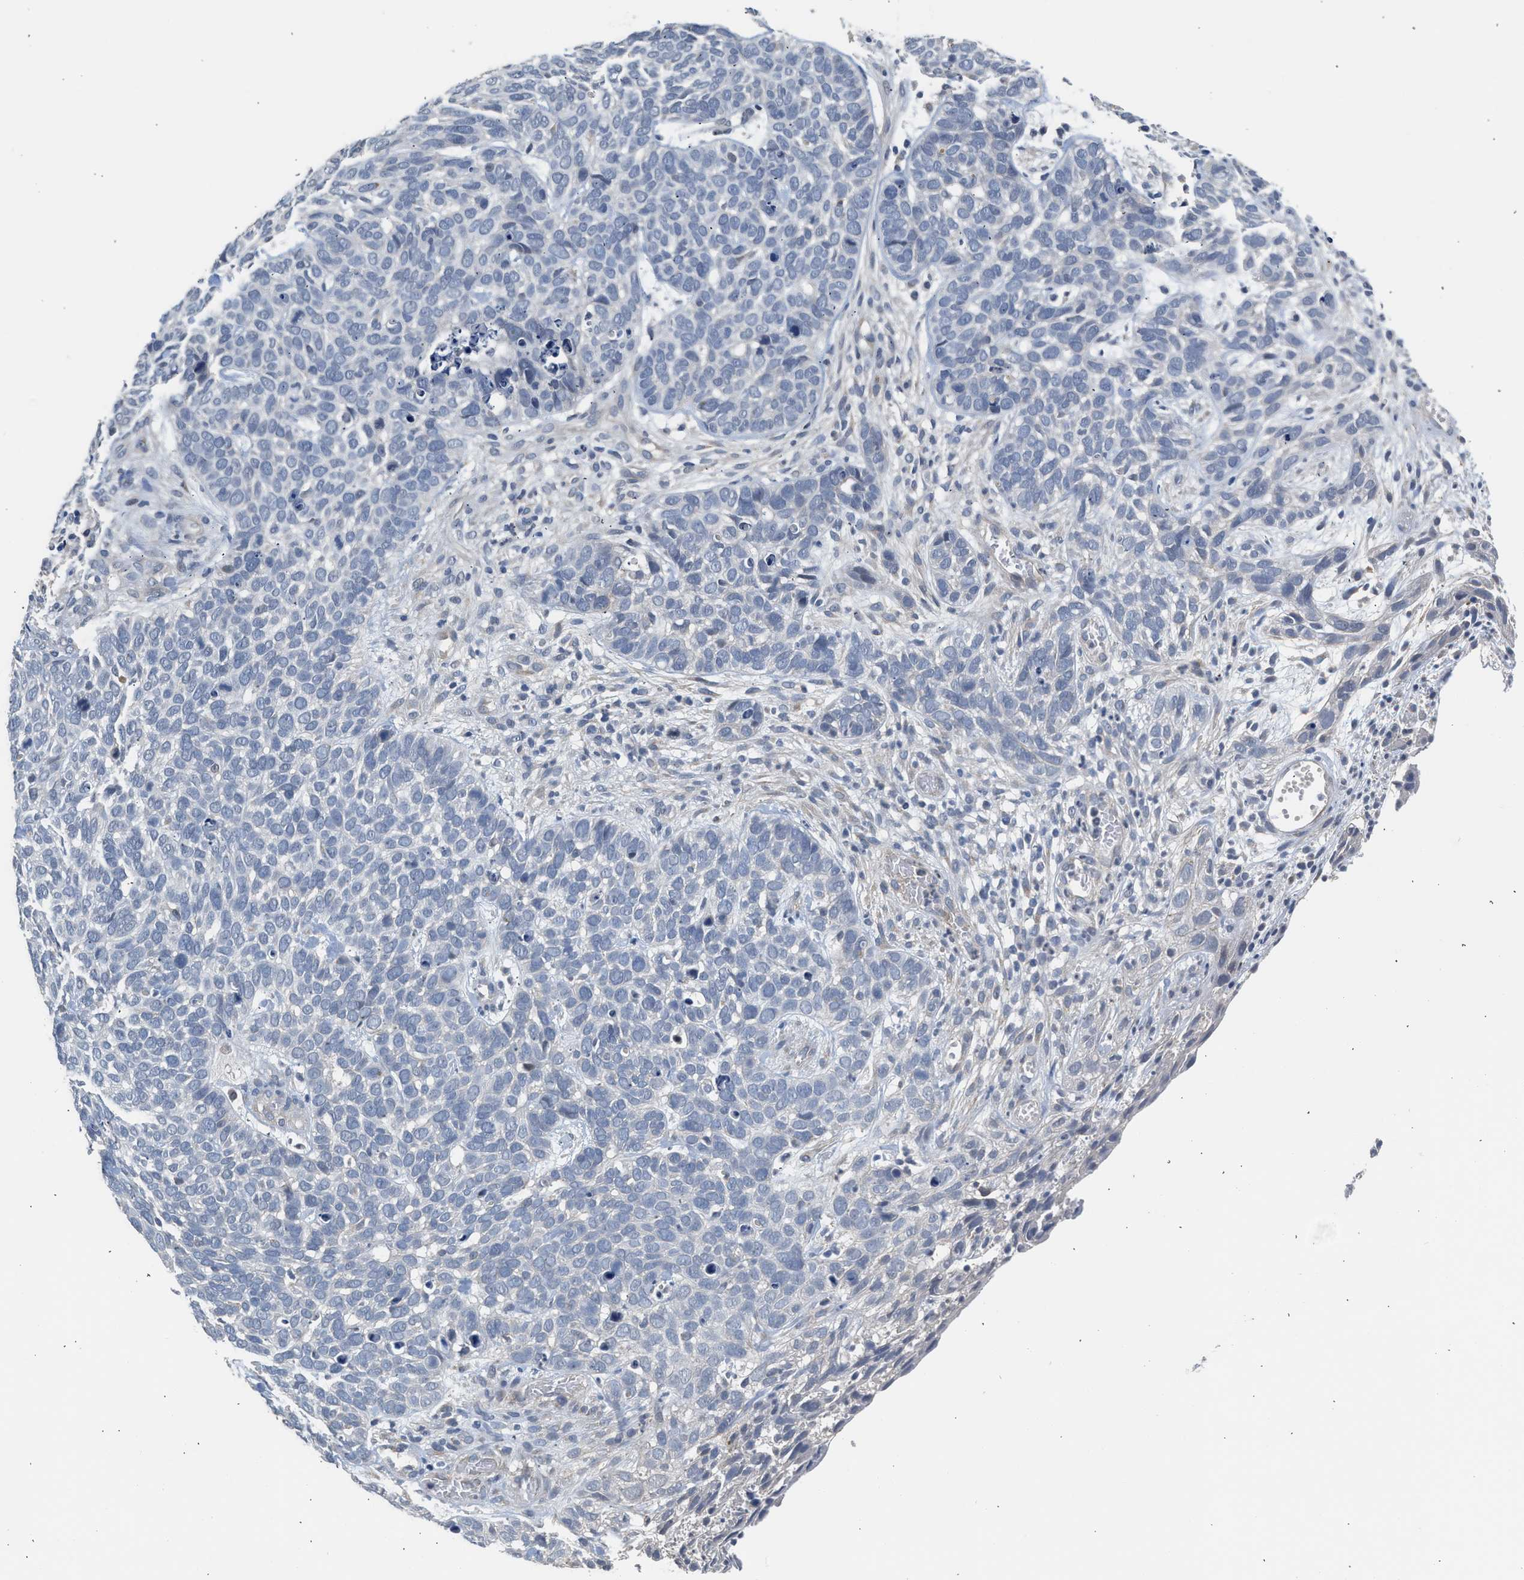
{"staining": {"intensity": "negative", "quantity": "none", "location": "none"}, "tissue": "skin cancer", "cell_type": "Tumor cells", "image_type": "cancer", "snomed": [{"axis": "morphology", "description": "Basal cell carcinoma"}, {"axis": "topography", "description": "Skin"}], "caption": "A histopathology image of human skin cancer (basal cell carcinoma) is negative for staining in tumor cells.", "gene": "CSF3R", "patient": {"sex": "male", "age": 87}}